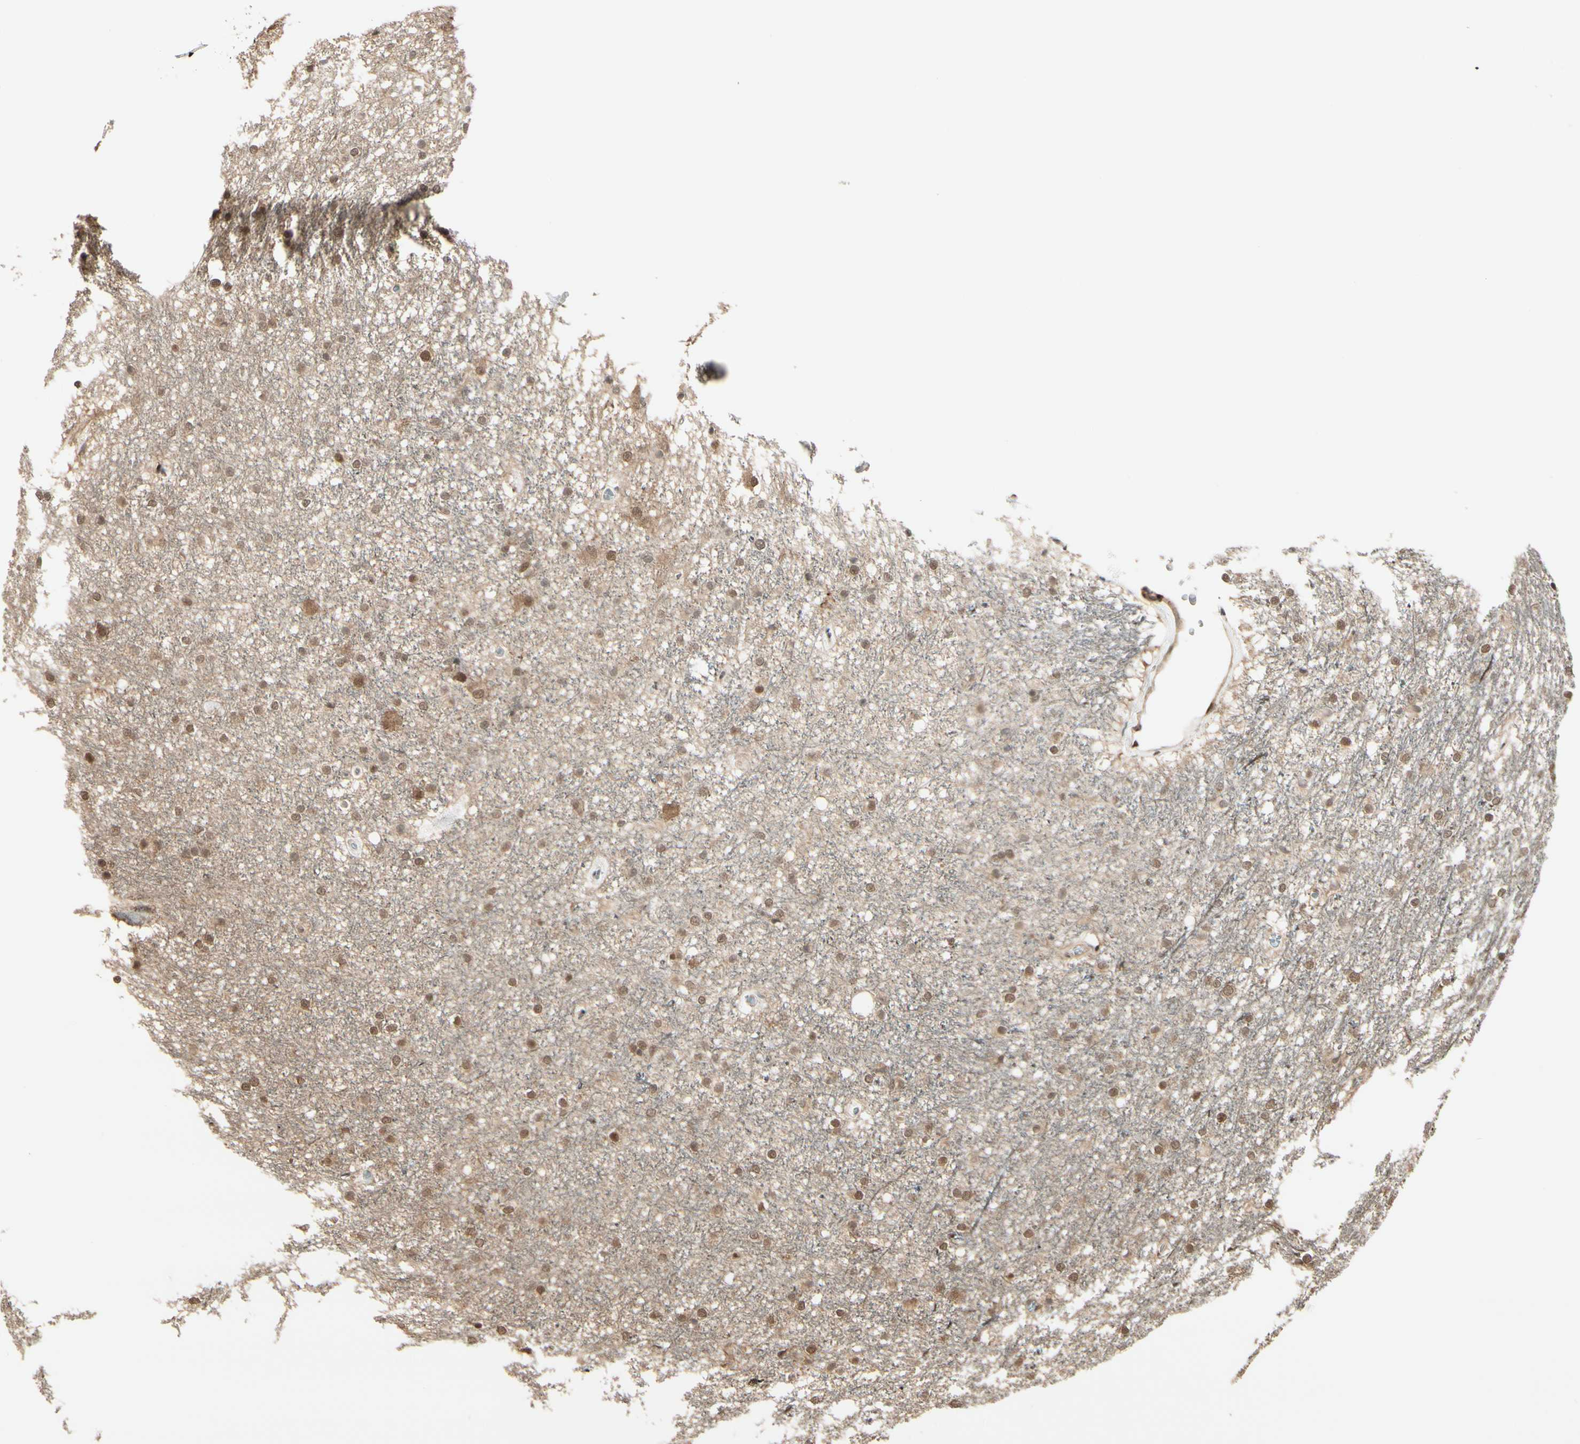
{"staining": {"intensity": "moderate", "quantity": "25%-75%", "location": "cytoplasmic/membranous,nuclear"}, "tissue": "caudate", "cell_type": "Glial cells", "image_type": "normal", "snomed": [{"axis": "morphology", "description": "Normal tissue, NOS"}, {"axis": "topography", "description": "Lateral ventricle wall"}], "caption": "Protein staining demonstrates moderate cytoplasmic/membranous,nuclear positivity in approximately 25%-75% of glial cells in unremarkable caudate.", "gene": "HSF1", "patient": {"sex": "female", "age": 19}}